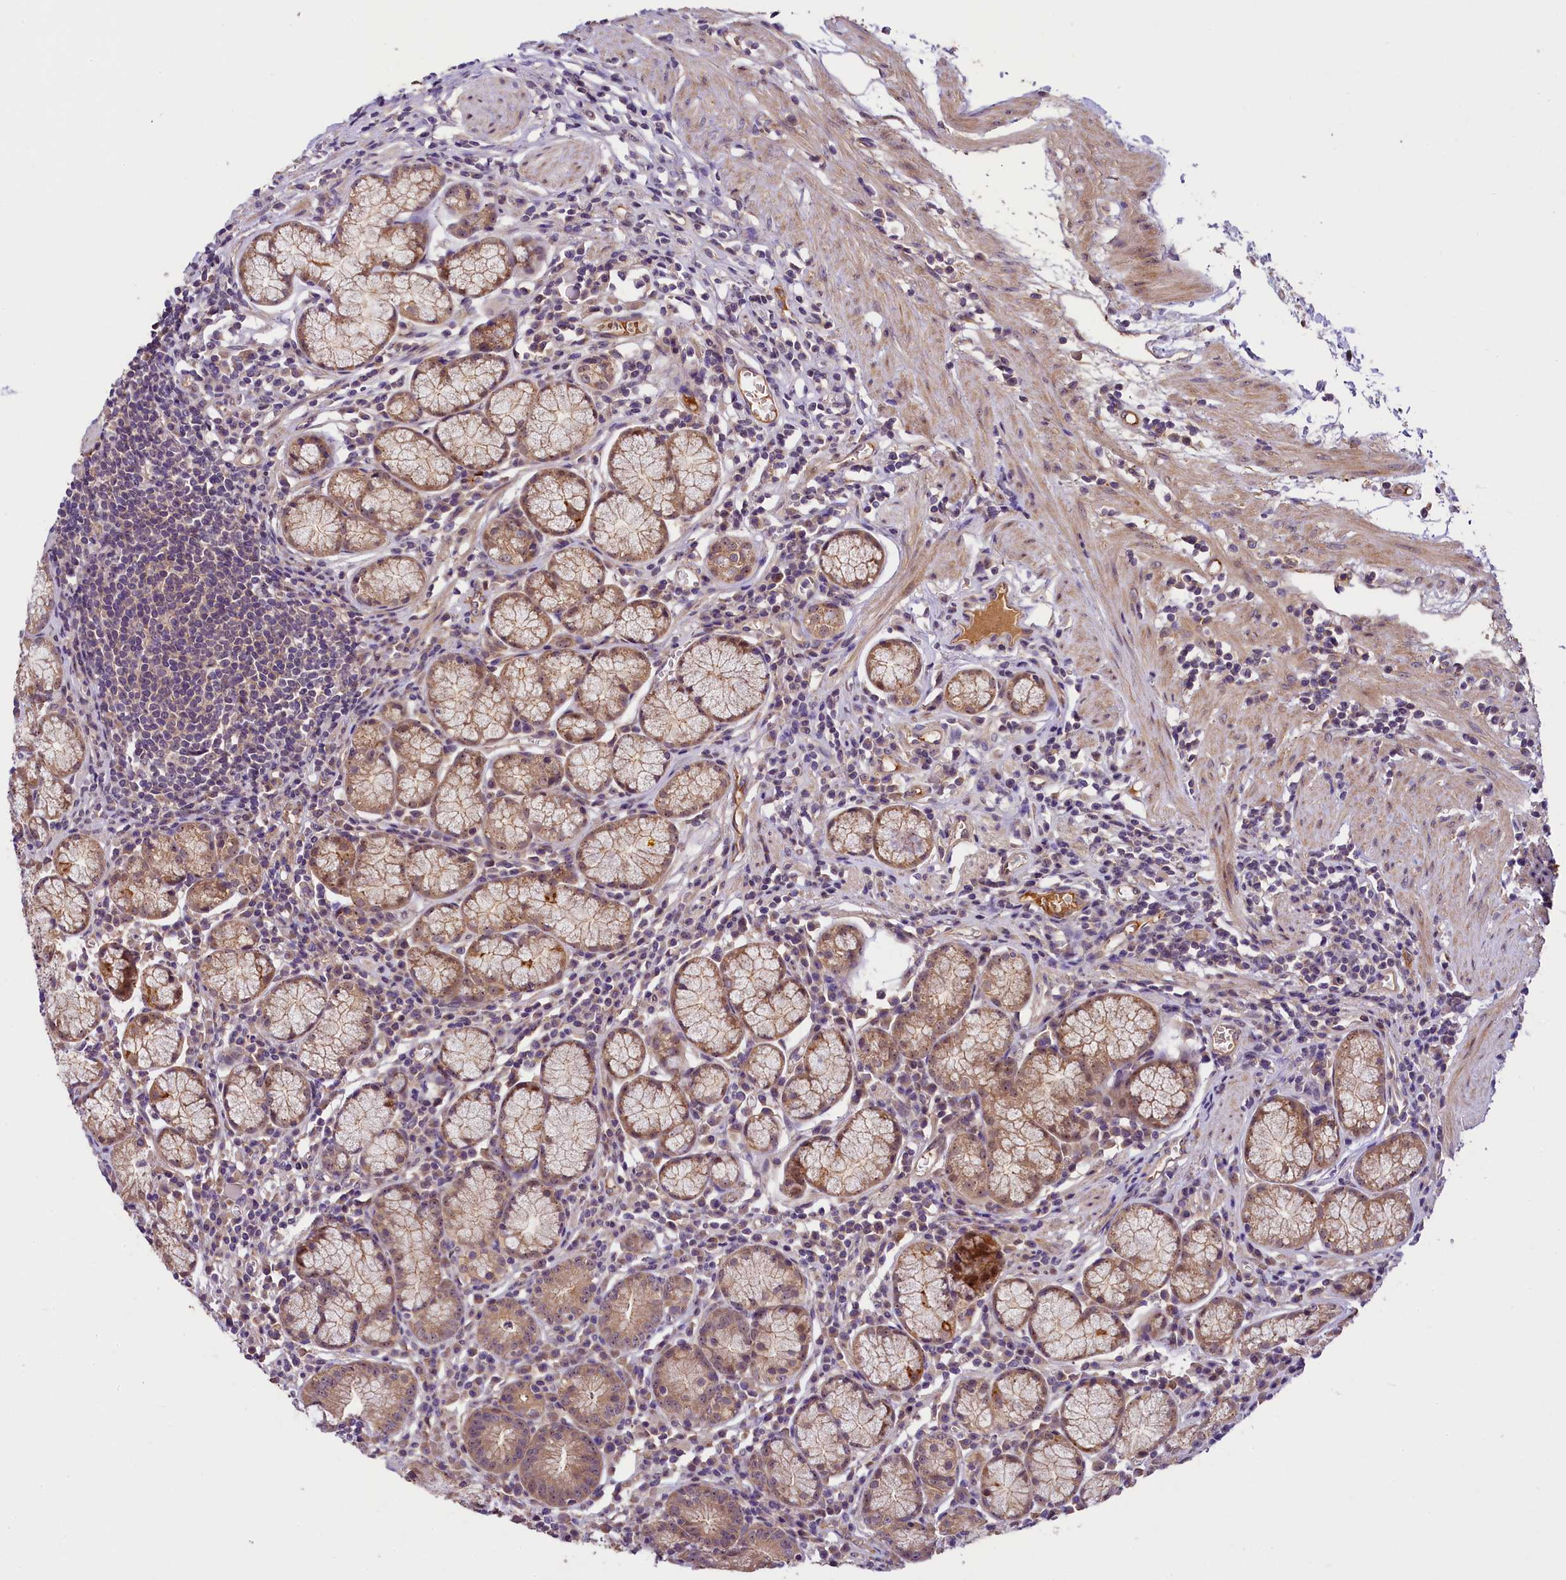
{"staining": {"intensity": "moderate", "quantity": ">75%", "location": "cytoplasmic/membranous"}, "tissue": "stomach", "cell_type": "Glandular cells", "image_type": "normal", "snomed": [{"axis": "morphology", "description": "Normal tissue, NOS"}, {"axis": "topography", "description": "Stomach"}], "caption": "Moderate cytoplasmic/membranous staining for a protein is present in about >75% of glandular cells of benign stomach using immunohistochemistry.", "gene": "UBXN6", "patient": {"sex": "male", "age": 55}}